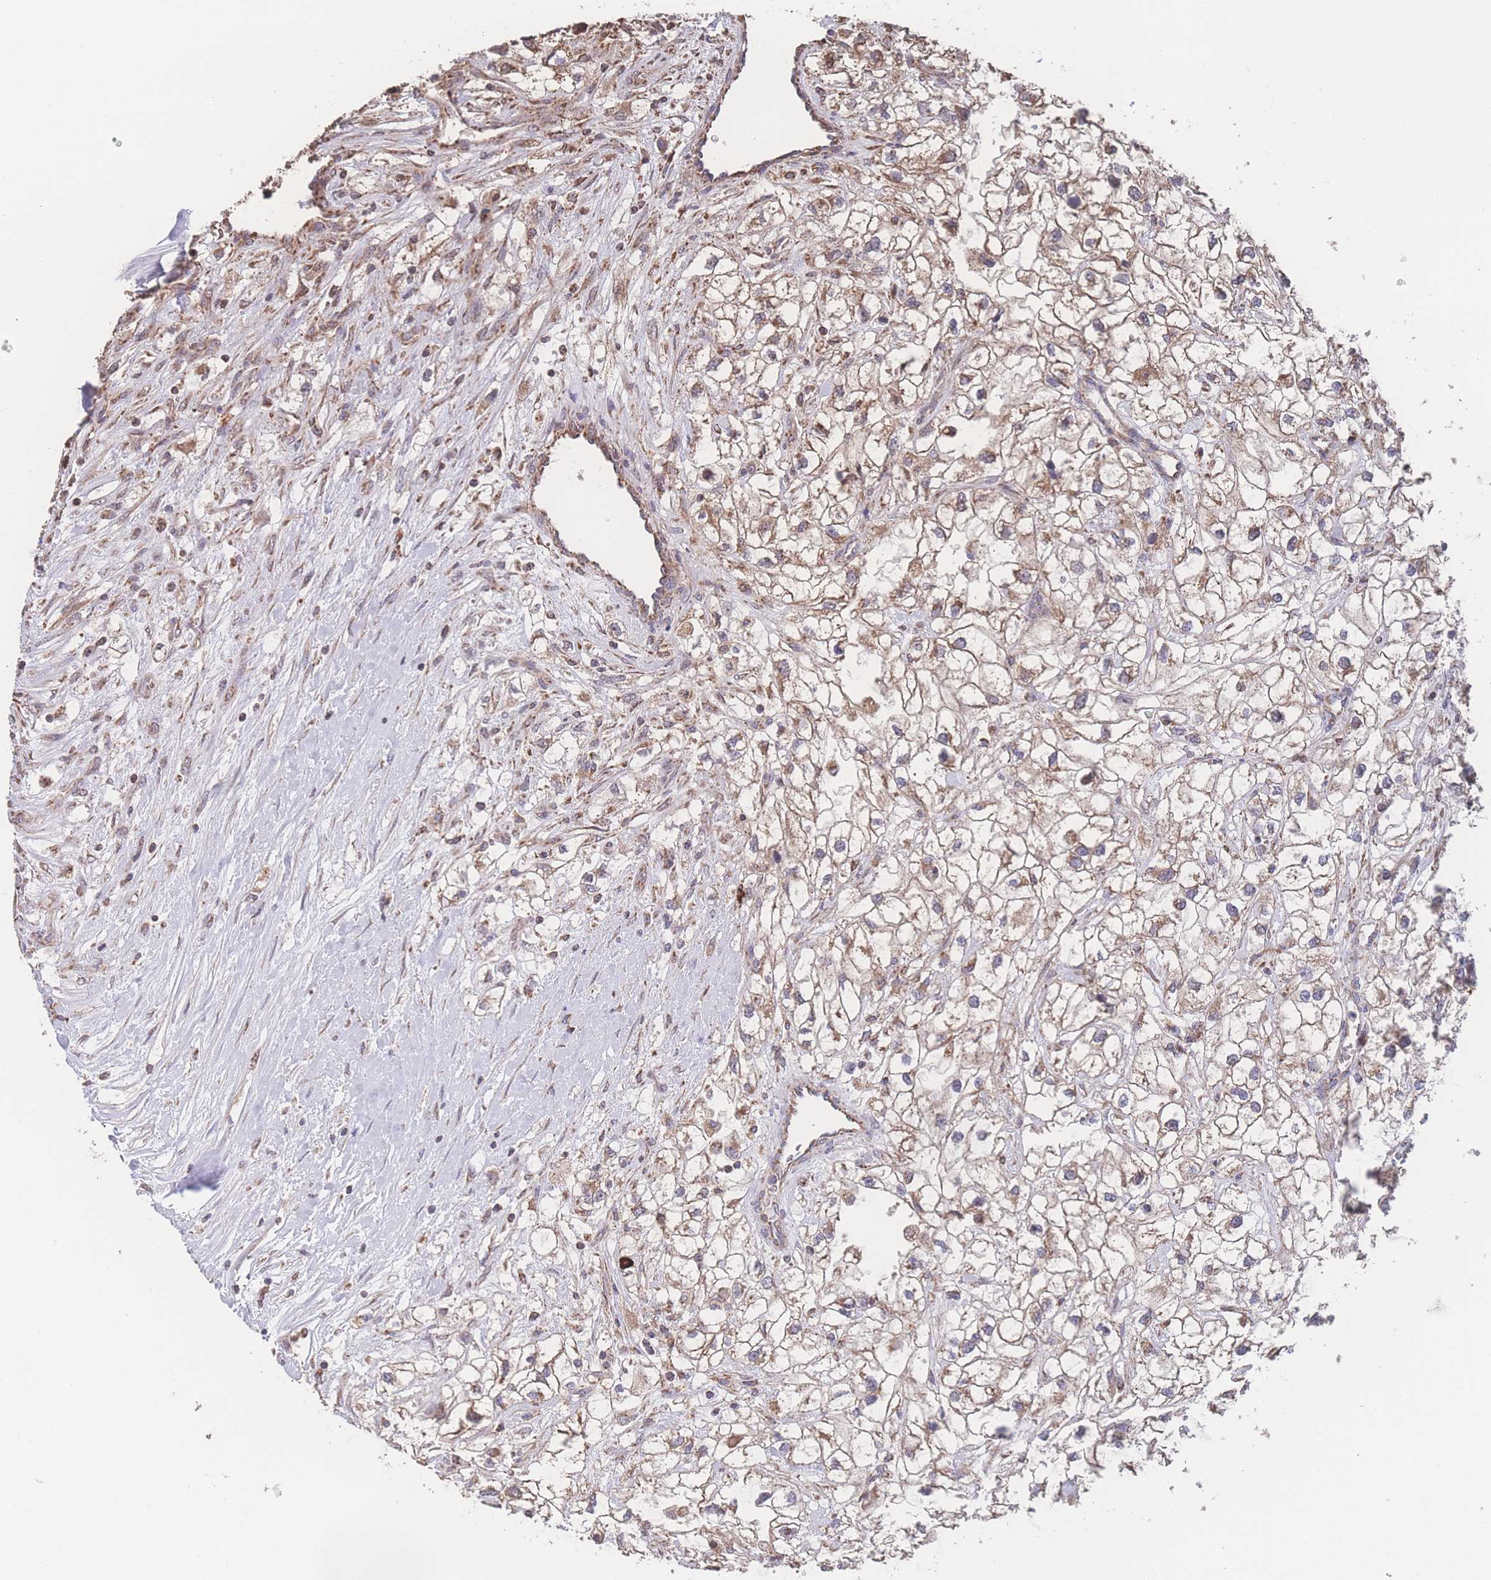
{"staining": {"intensity": "moderate", "quantity": ">75%", "location": "cytoplasmic/membranous"}, "tissue": "renal cancer", "cell_type": "Tumor cells", "image_type": "cancer", "snomed": [{"axis": "morphology", "description": "Adenocarcinoma, NOS"}, {"axis": "topography", "description": "Kidney"}], "caption": "The photomicrograph reveals staining of renal adenocarcinoma, revealing moderate cytoplasmic/membranous protein positivity (brown color) within tumor cells.", "gene": "SGSM3", "patient": {"sex": "male", "age": 59}}